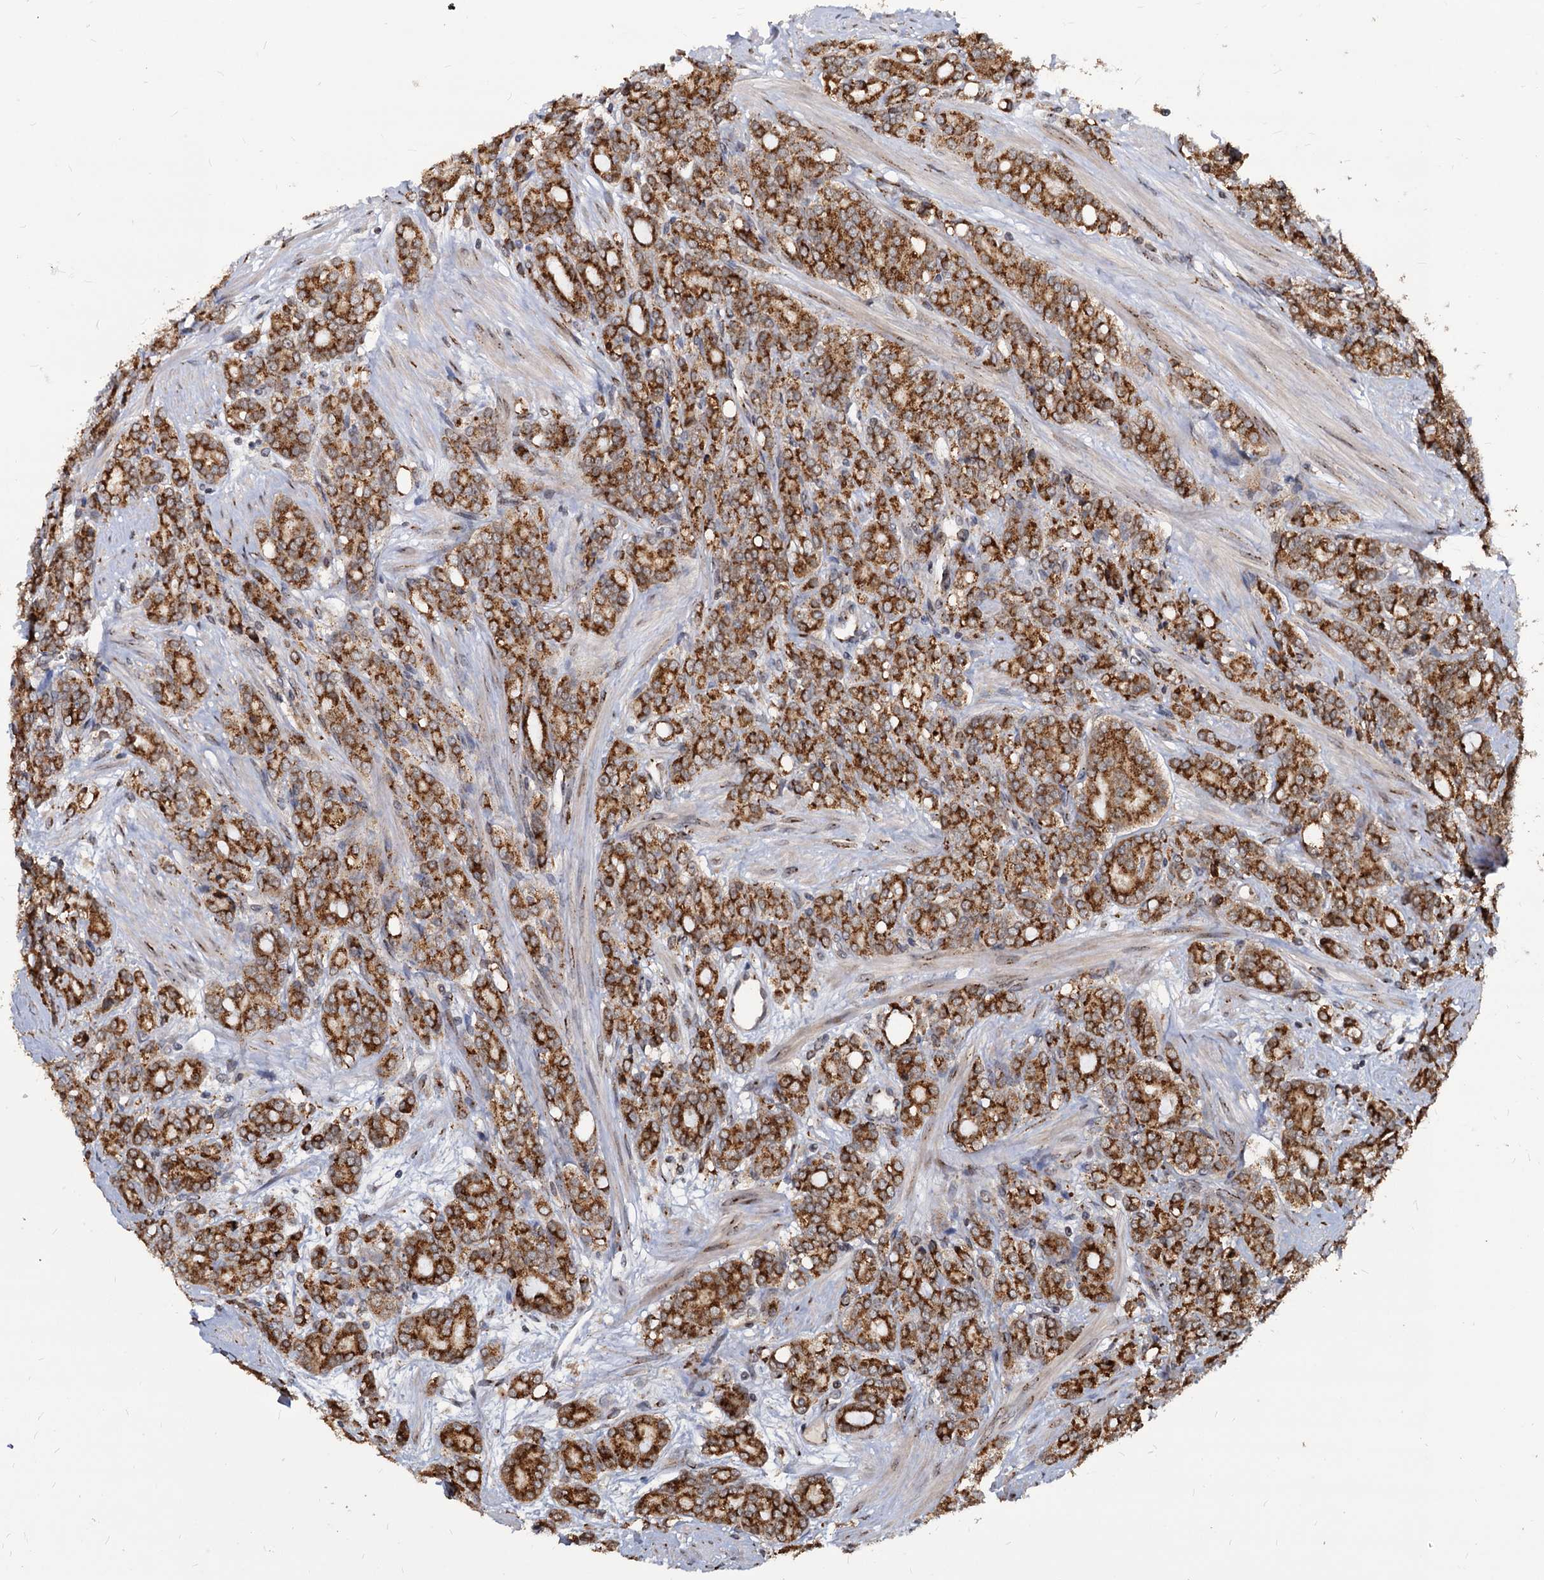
{"staining": {"intensity": "strong", "quantity": ">75%", "location": "cytoplasmic/membranous"}, "tissue": "prostate cancer", "cell_type": "Tumor cells", "image_type": "cancer", "snomed": [{"axis": "morphology", "description": "Adenocarcinoma, High grade"}, {"axis": "topography", "description": "Prostate"}], "caption": "Immunohistochemistry (IHC) image of neoplastic tissue: adenocarcinoma (high-grade) (prostate) stained using IHC reveals high levels of strong protein expression localized specifically in the cytoplasmic/membranous of tumor cells, appearing as a cytoplasmic/membranous brown color.", "gene": "SAAL1", "patient": {"sex": "male", "age": 62}}